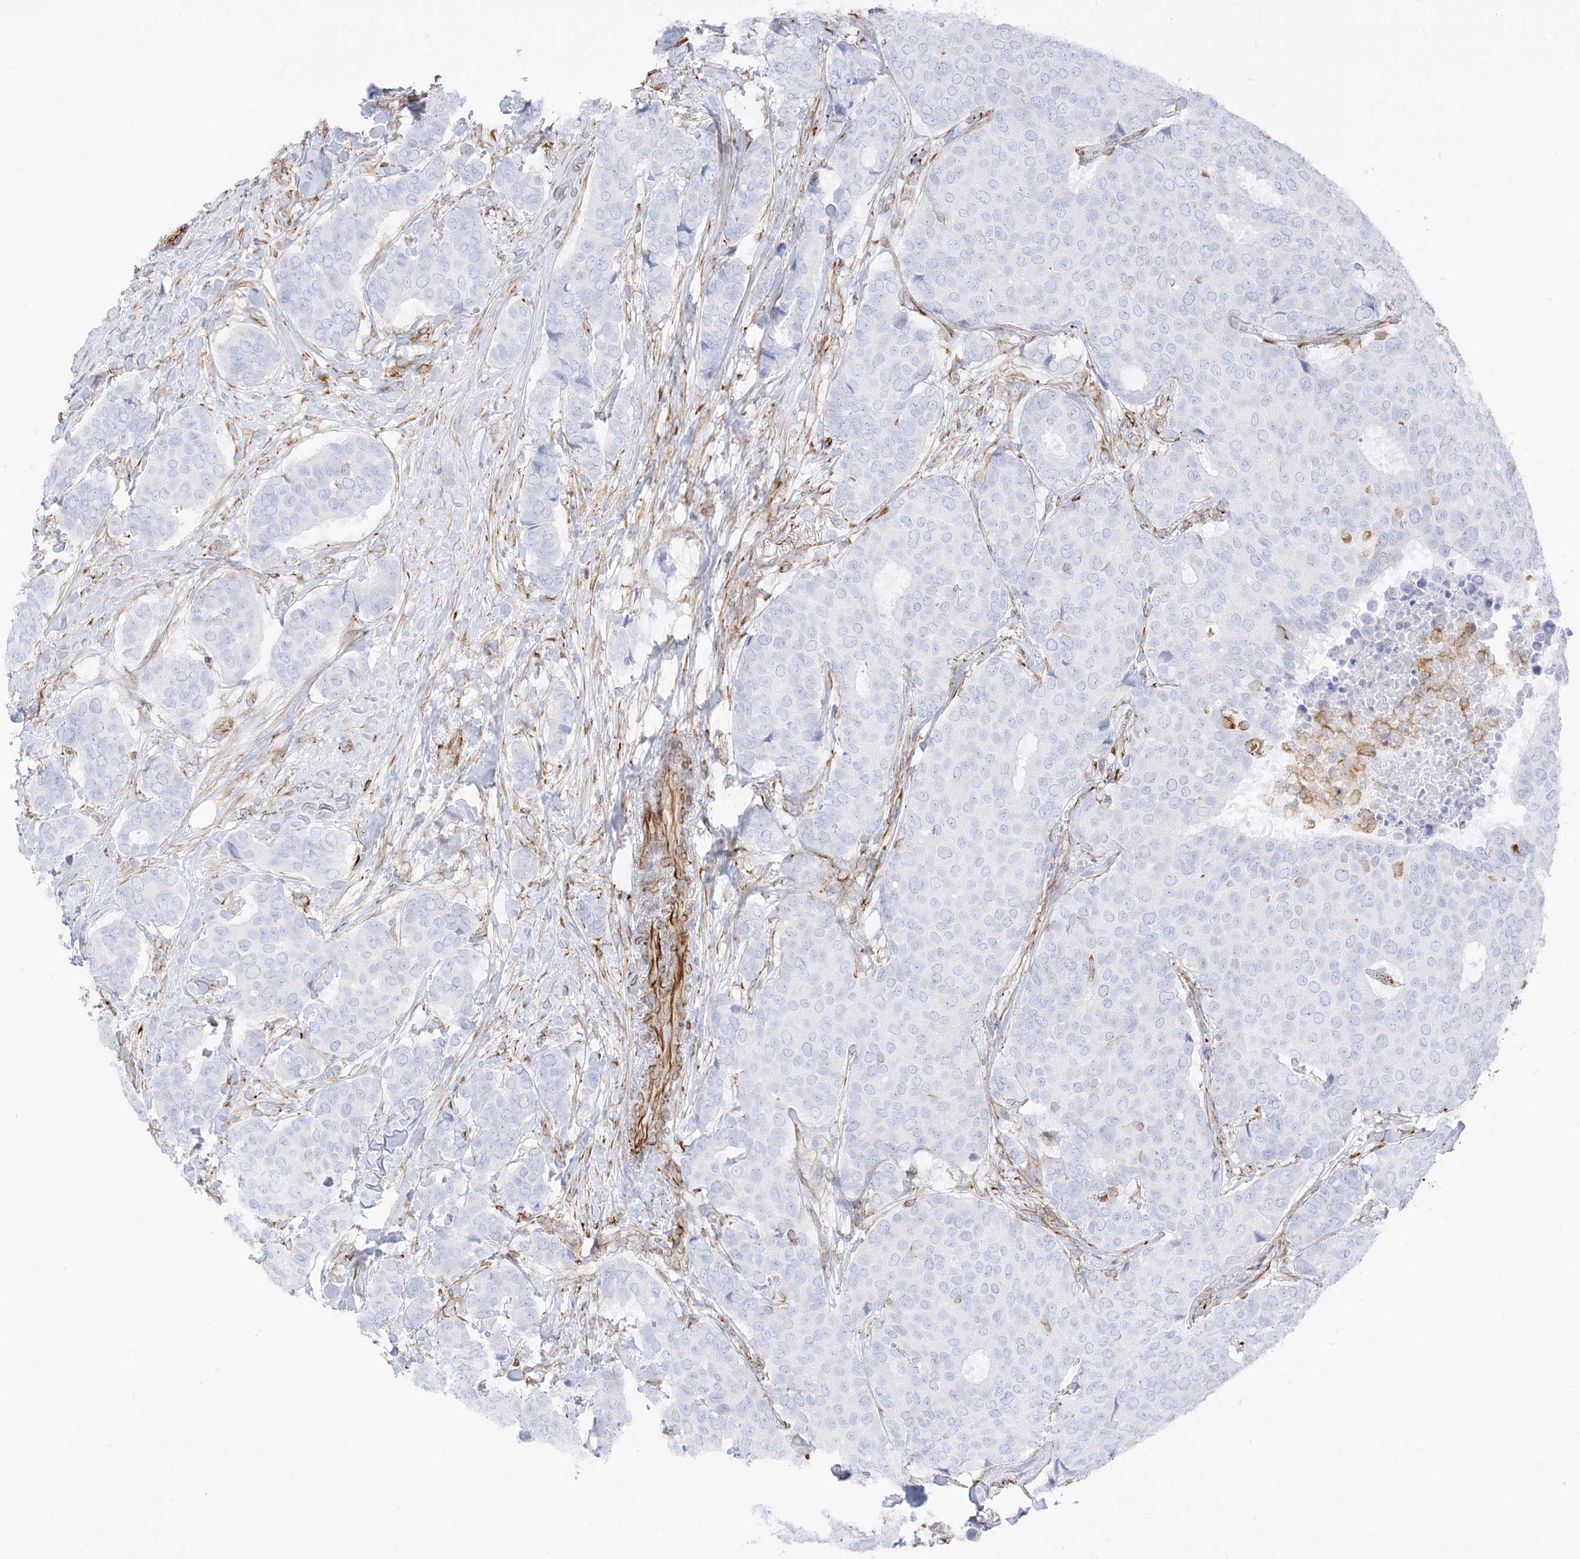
{"staining": {"intensity": "negative", "quantity": "none", "location": "none"}, "tissue": "breast cancer", "cell_type": "Tumor cells", "image_type": "cancer", "snomed": [{"axis": "morphology", "description": "Duct carcinoma"}, {"axis": "topography", "description": "Breast"}], "caption": "IHC photomicrograph of human breast infiltrating ductal carcinoma stained for a protein (brown), which demonstrates no expression in tumor cells. Nuclei are stained in blue.", "gene": "PID1", "patient": {"sex": "female", "age": 75}}